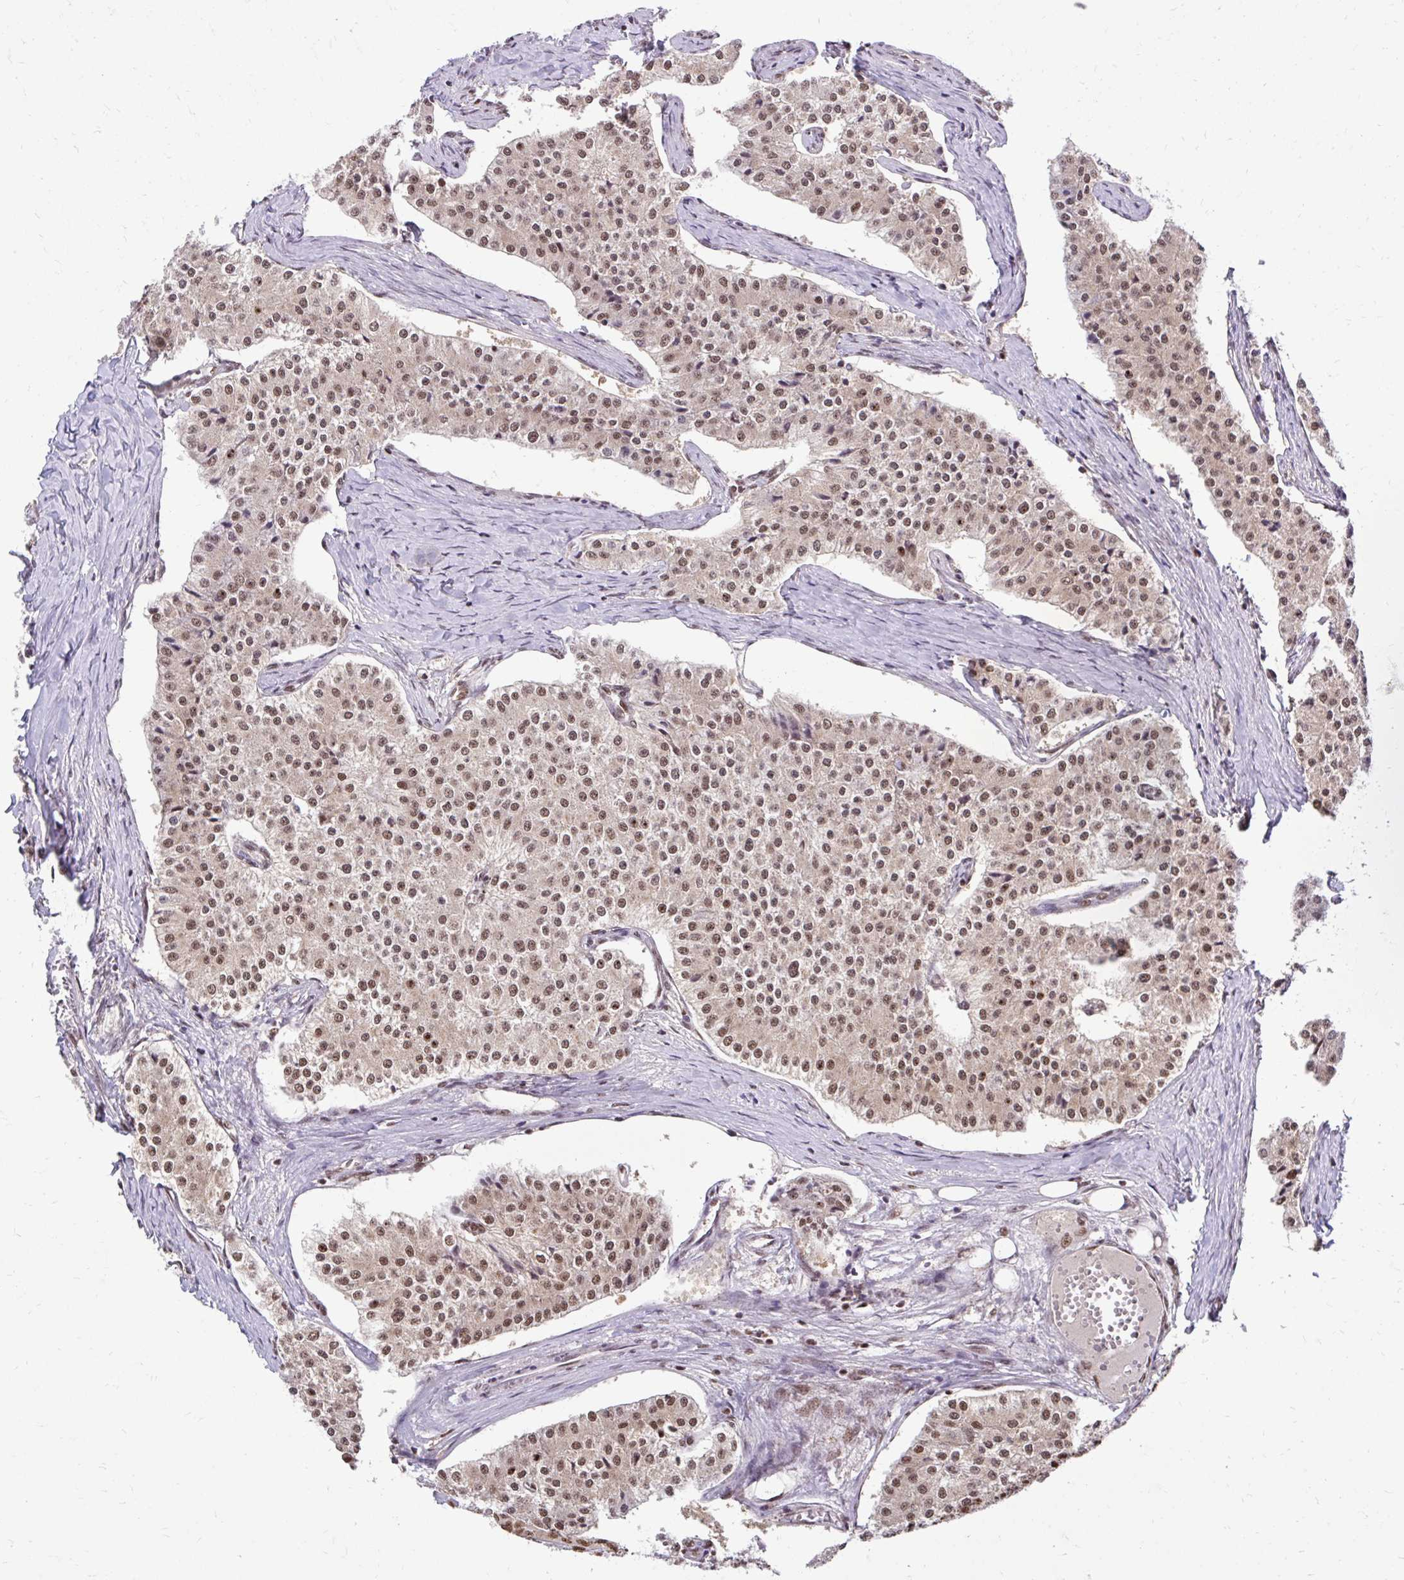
{"staining": {"intensity": "moderate", "quantity": ">75%", "location": "nuclear"}, "tissue": "carcinoid", "cell_type": "Tumor cells", "image_type": "cancer", "snomed": [{"axis": "morphology", "description": "Carcinoid, malignant, NOS"}, {"axis": "topography", "description": "Colon"}], "caption": "This micrograph reveals malignant carcinoid stained with immunohistochemistry (IHC) to label a protein in brown. The nuclear of tumor cells show moderate positivity for the protein. Nuclei are counter-stained blue.", "gene": "ABCA9", "patient": {"sex": "female", "age": 52}}